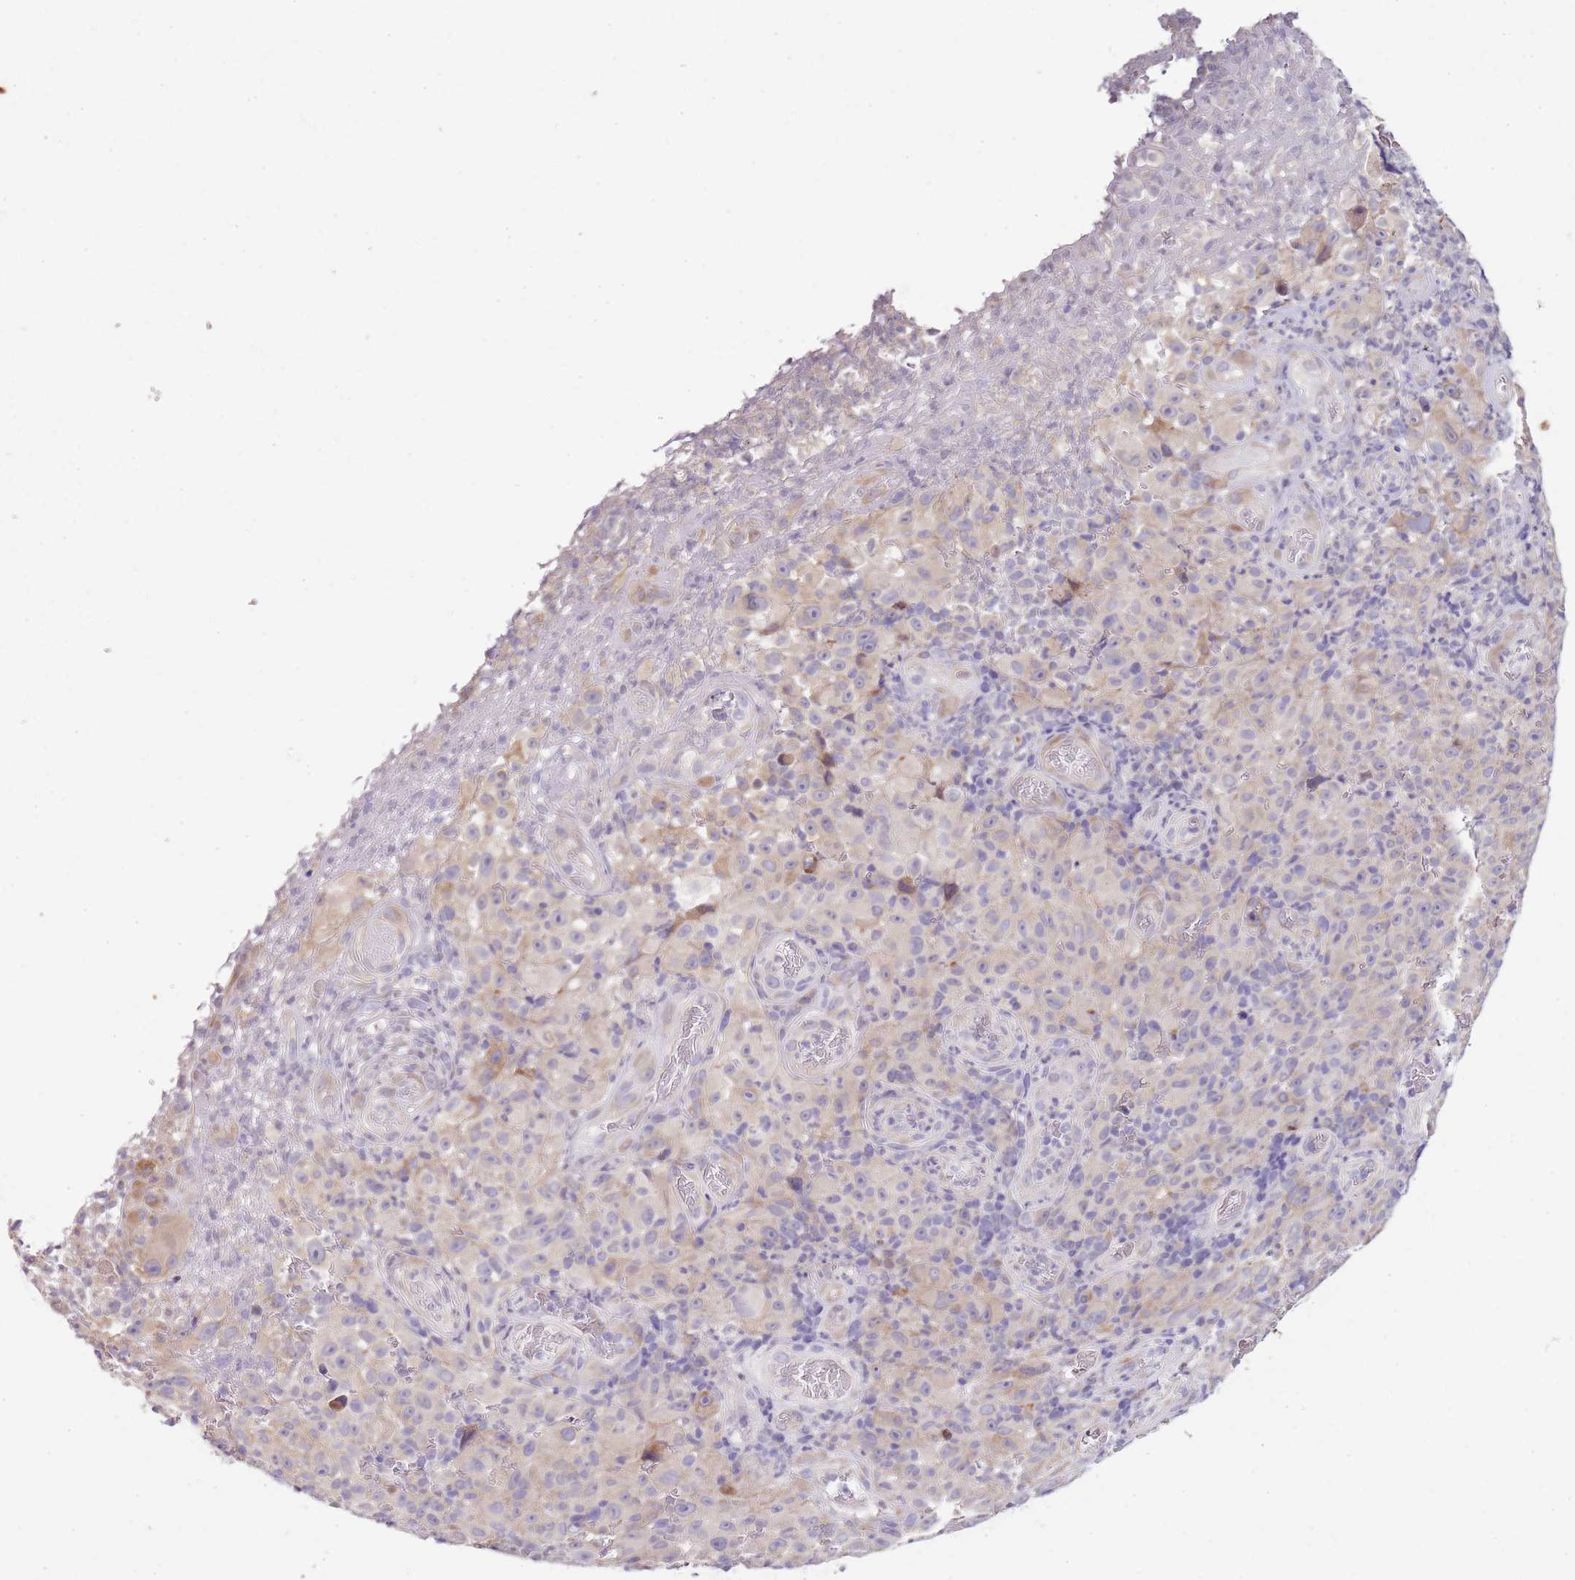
{"staining": {"intensity": "negative", "quantity": "none", "location": "none"}, "tissue": "melanoma", "cell_type": "Tumor cells", "image_type": "cancer", "snomed": [{"axis": "morphology", "description": "Malignant melanoma, NOS"}, {"axis": "topography", "description": "Skin"}], "caption": "A micrograph of human malignant melanoma is negative for staining in tumor cells. The staining was performed using DAB to visualize the protein expression in brown, while the nuclei were stained in blue with hematoxylin (Magnification: 20x).", "gene": "TBC1D9", "patient": {"sex": "female", "age": 82}}